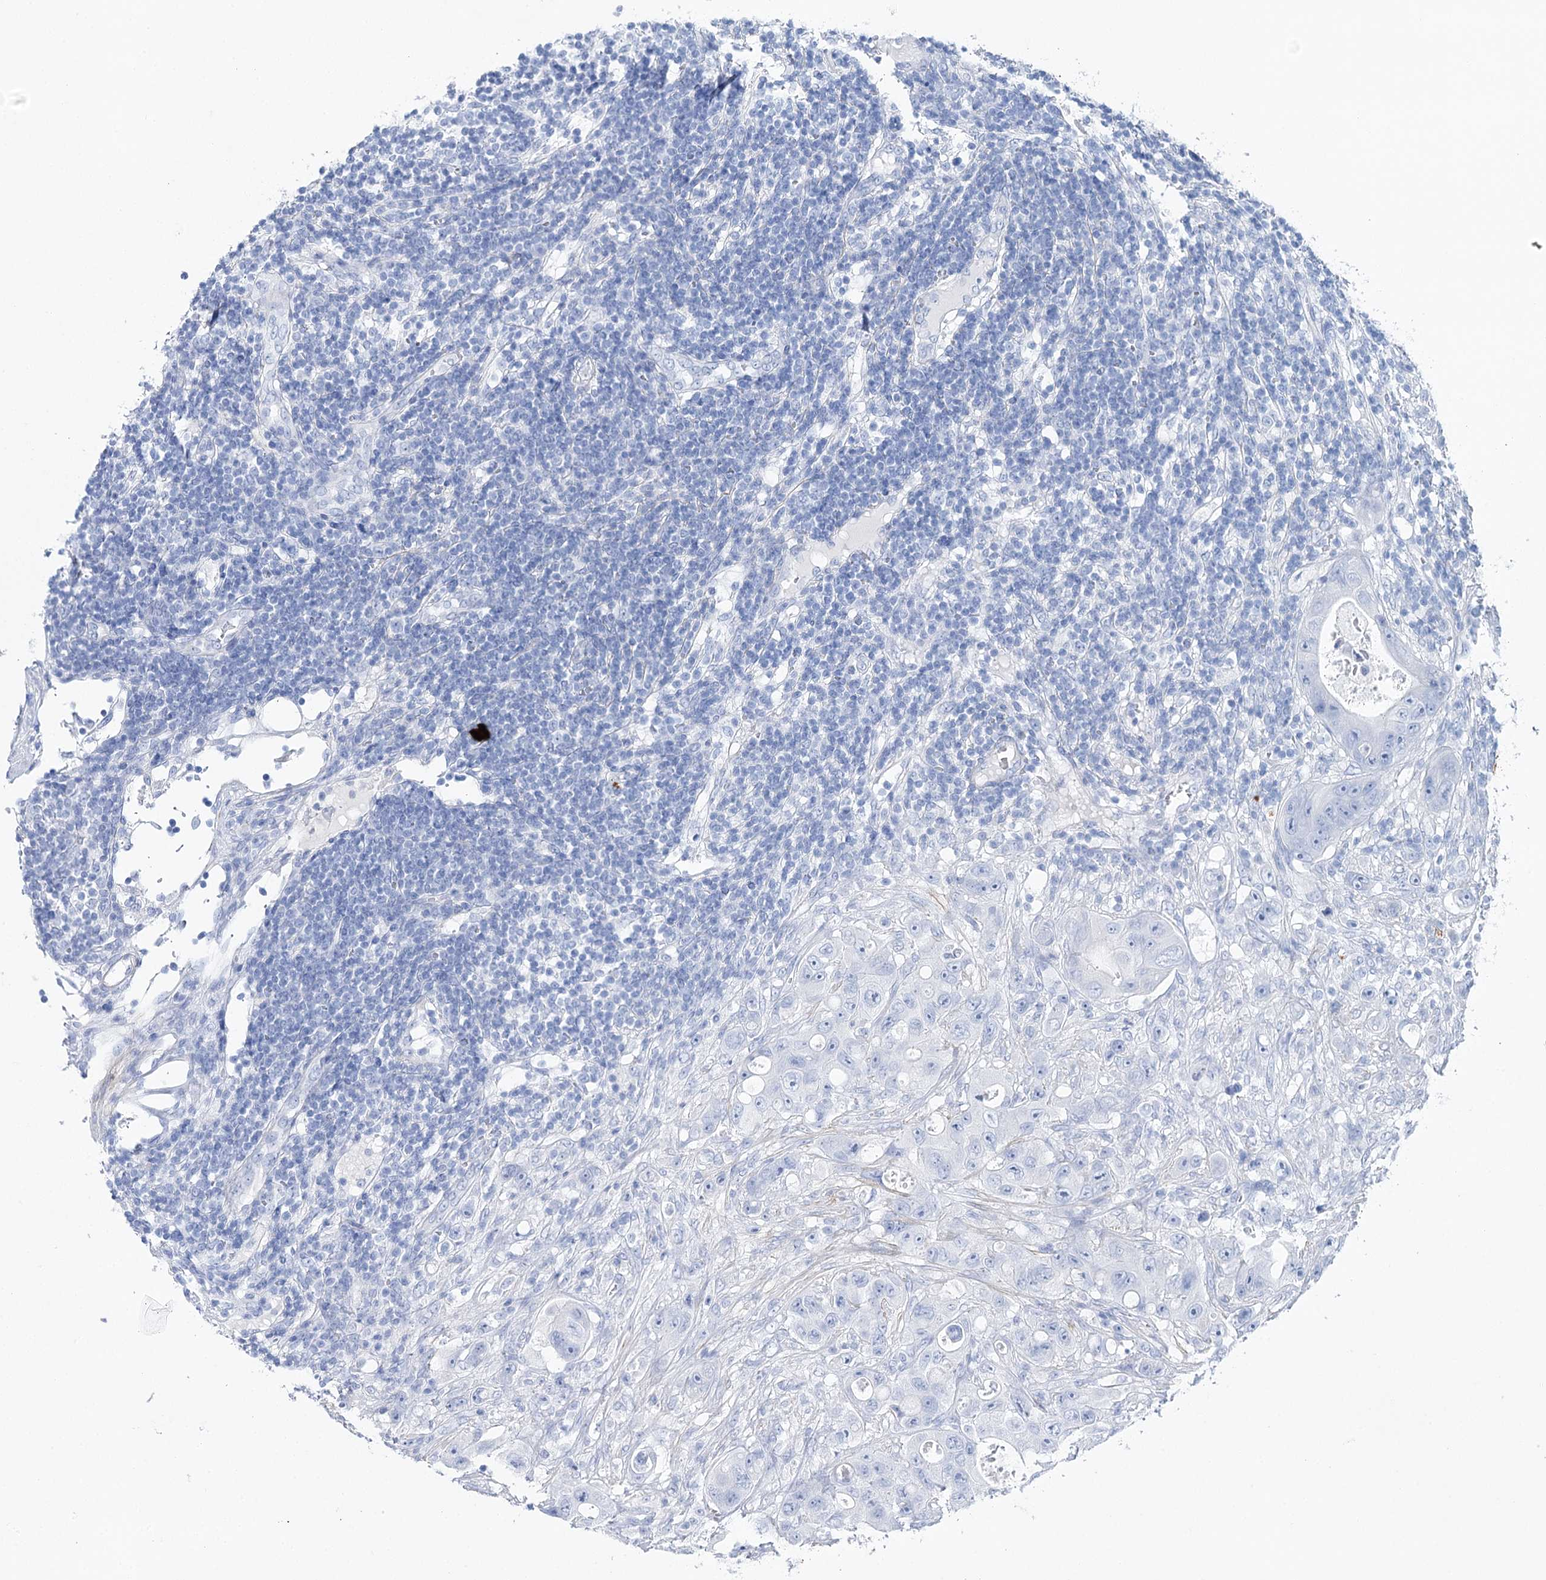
{"staining": {"intensity": "negative", "quantity": "none", "location": "none"}, "tissue": "colorectal cancer", "cell_type": "Tumor cells", "image_type": "cancer", "snomed": [{"axis": "morphology", "description": "Adenocarcinoma, NOS"}, {"axis": "topography", "description": "Colon"}], "caption": "DAB (3,3'-diaminobenzidine) immunohistochemical staining of adenocarcinoma (colorectal) displays no significant expression in tumor cells.", "gene": "CSN3", "patient": {"sex": "female", "age": 46}}